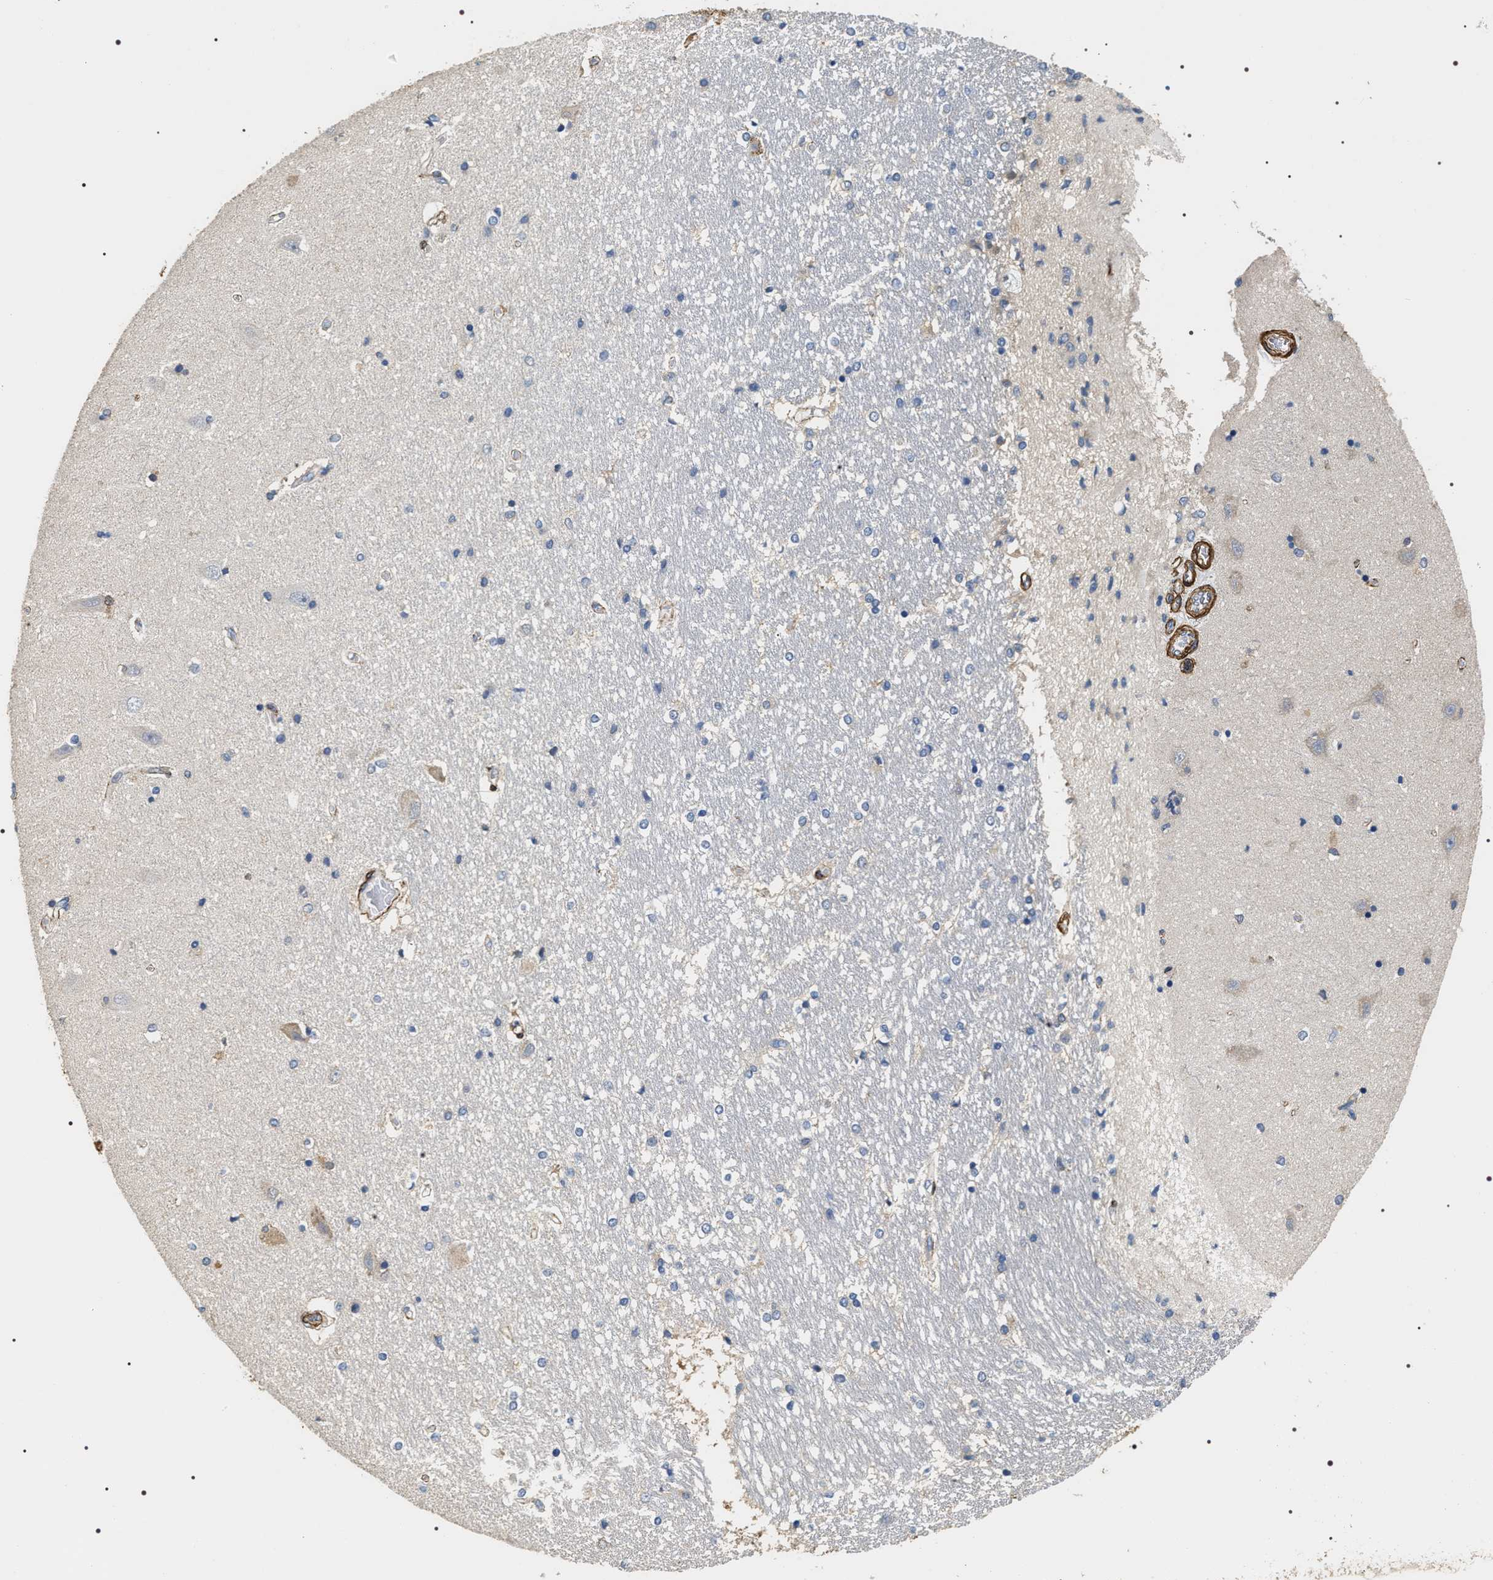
{"staining": {"intensity": "negative", "quantity": "none", "location": "none"}, "tissue": "hippocampus", "cell_type": "Glial cells", "image_type": "normal", "snomed": [{"axis": "morphology", "description": "Normal tissue, NOS"}, {"axis": "topography", "description": "Hippocampus"}], "caption": "Immunohistochemical staining of unremarkable human hippocampus displays no significant staining in glial cells.", "gene": "ZC3HAV1L", "patient": {"sex": "male", "age": 45}}